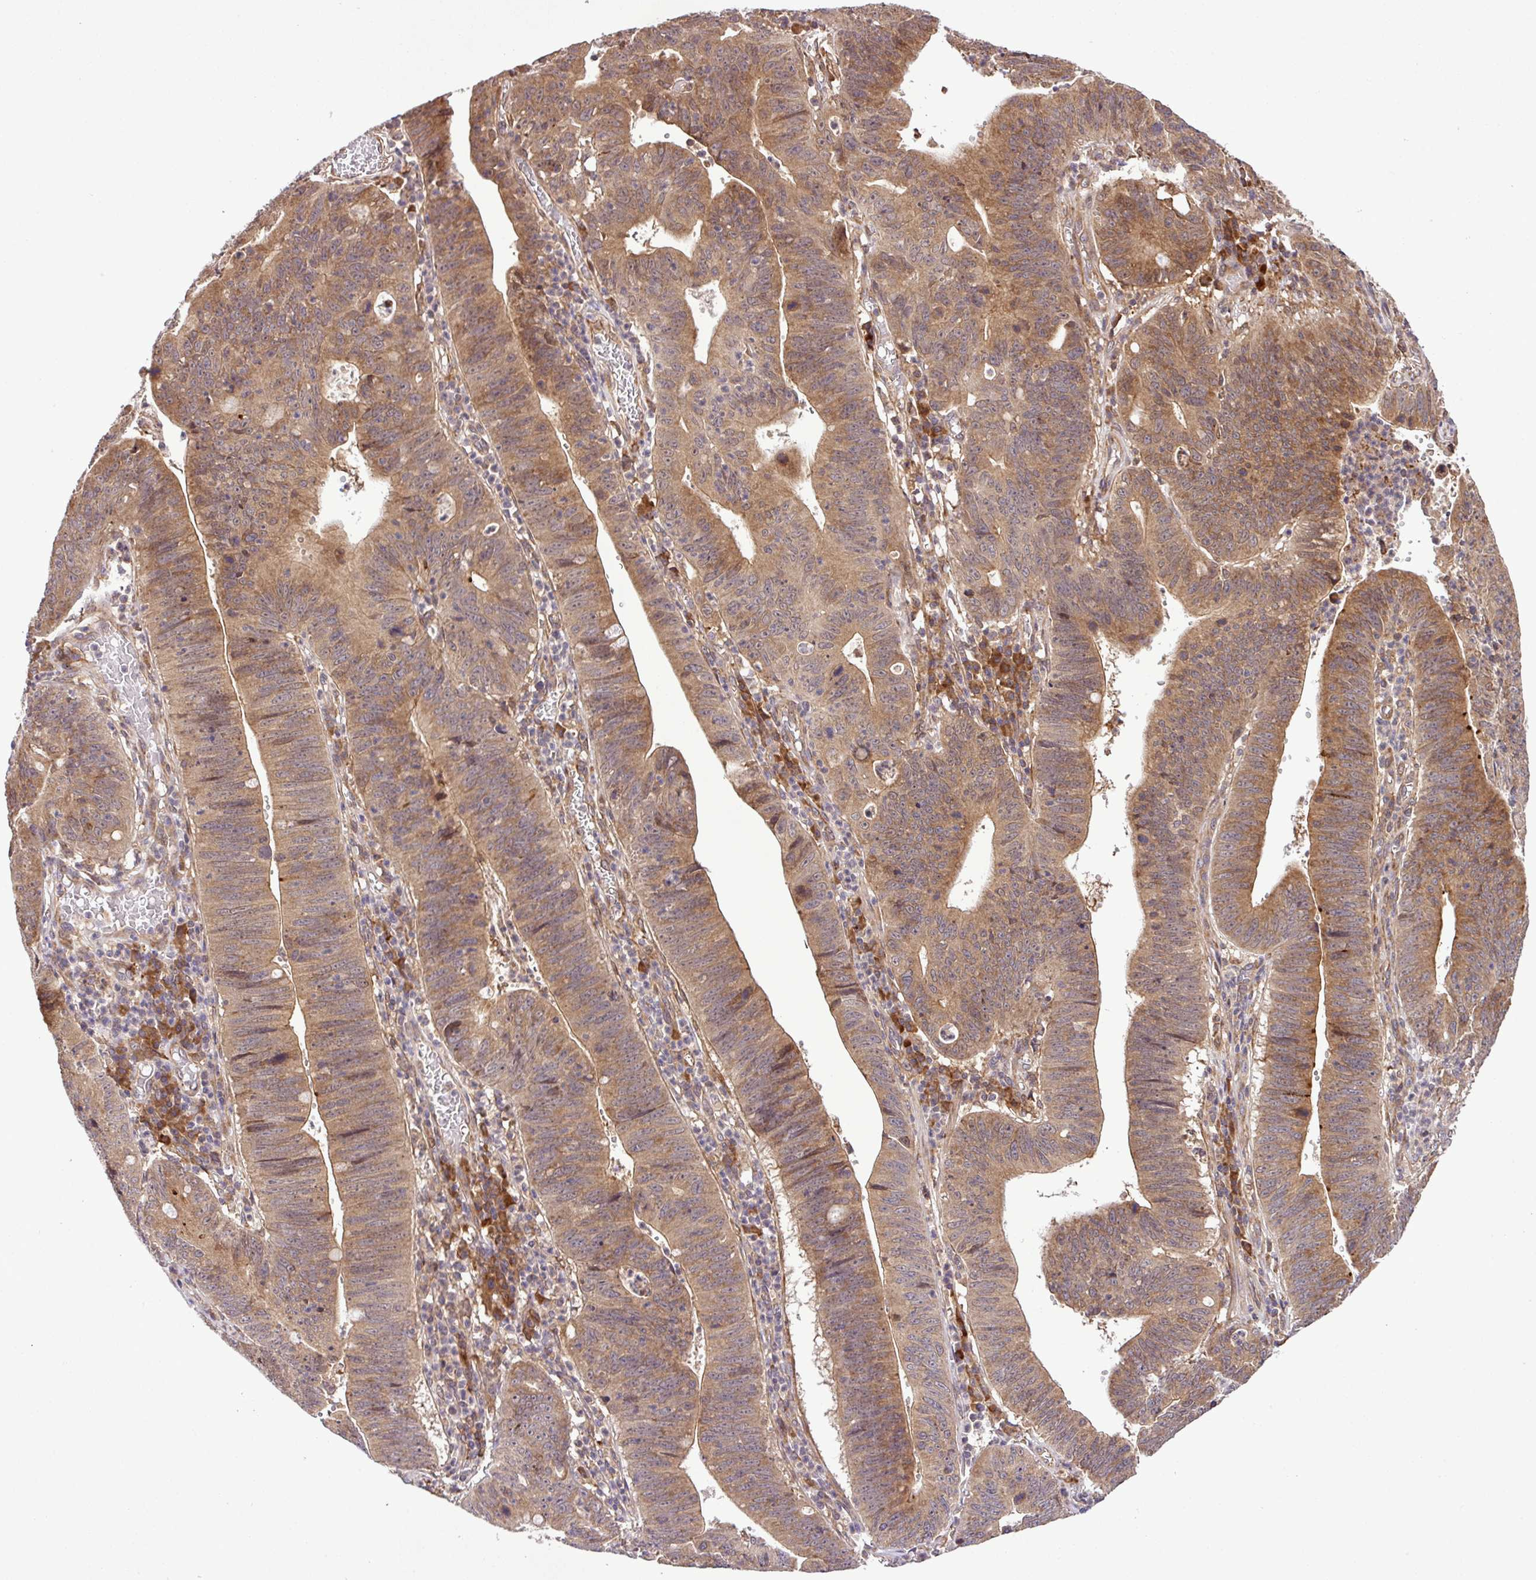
{"staining": {"intensity": "moderate", "quantity": ">75%", "location": "cytoplasmic/membranous"}, "tissue": "stomach cancer", "cell_type": "Tumor cells", "image_type": "cancer", "snomed": [{"axis": "morphology", "description": "Adenocarcinoma, NOS"}, {"axis": "topography", "description": "Stomach"}], "caption": "This photomicrograph reveals stomach cancer stained with IHC to label a protein in brown. The cytoplasmic/membranous of tumor cells show moderate positivity for the protein. Nuclei are counter-stained blue.", "gene": "DLGAP4", "patient": {"sex": "male", "age": 59}}